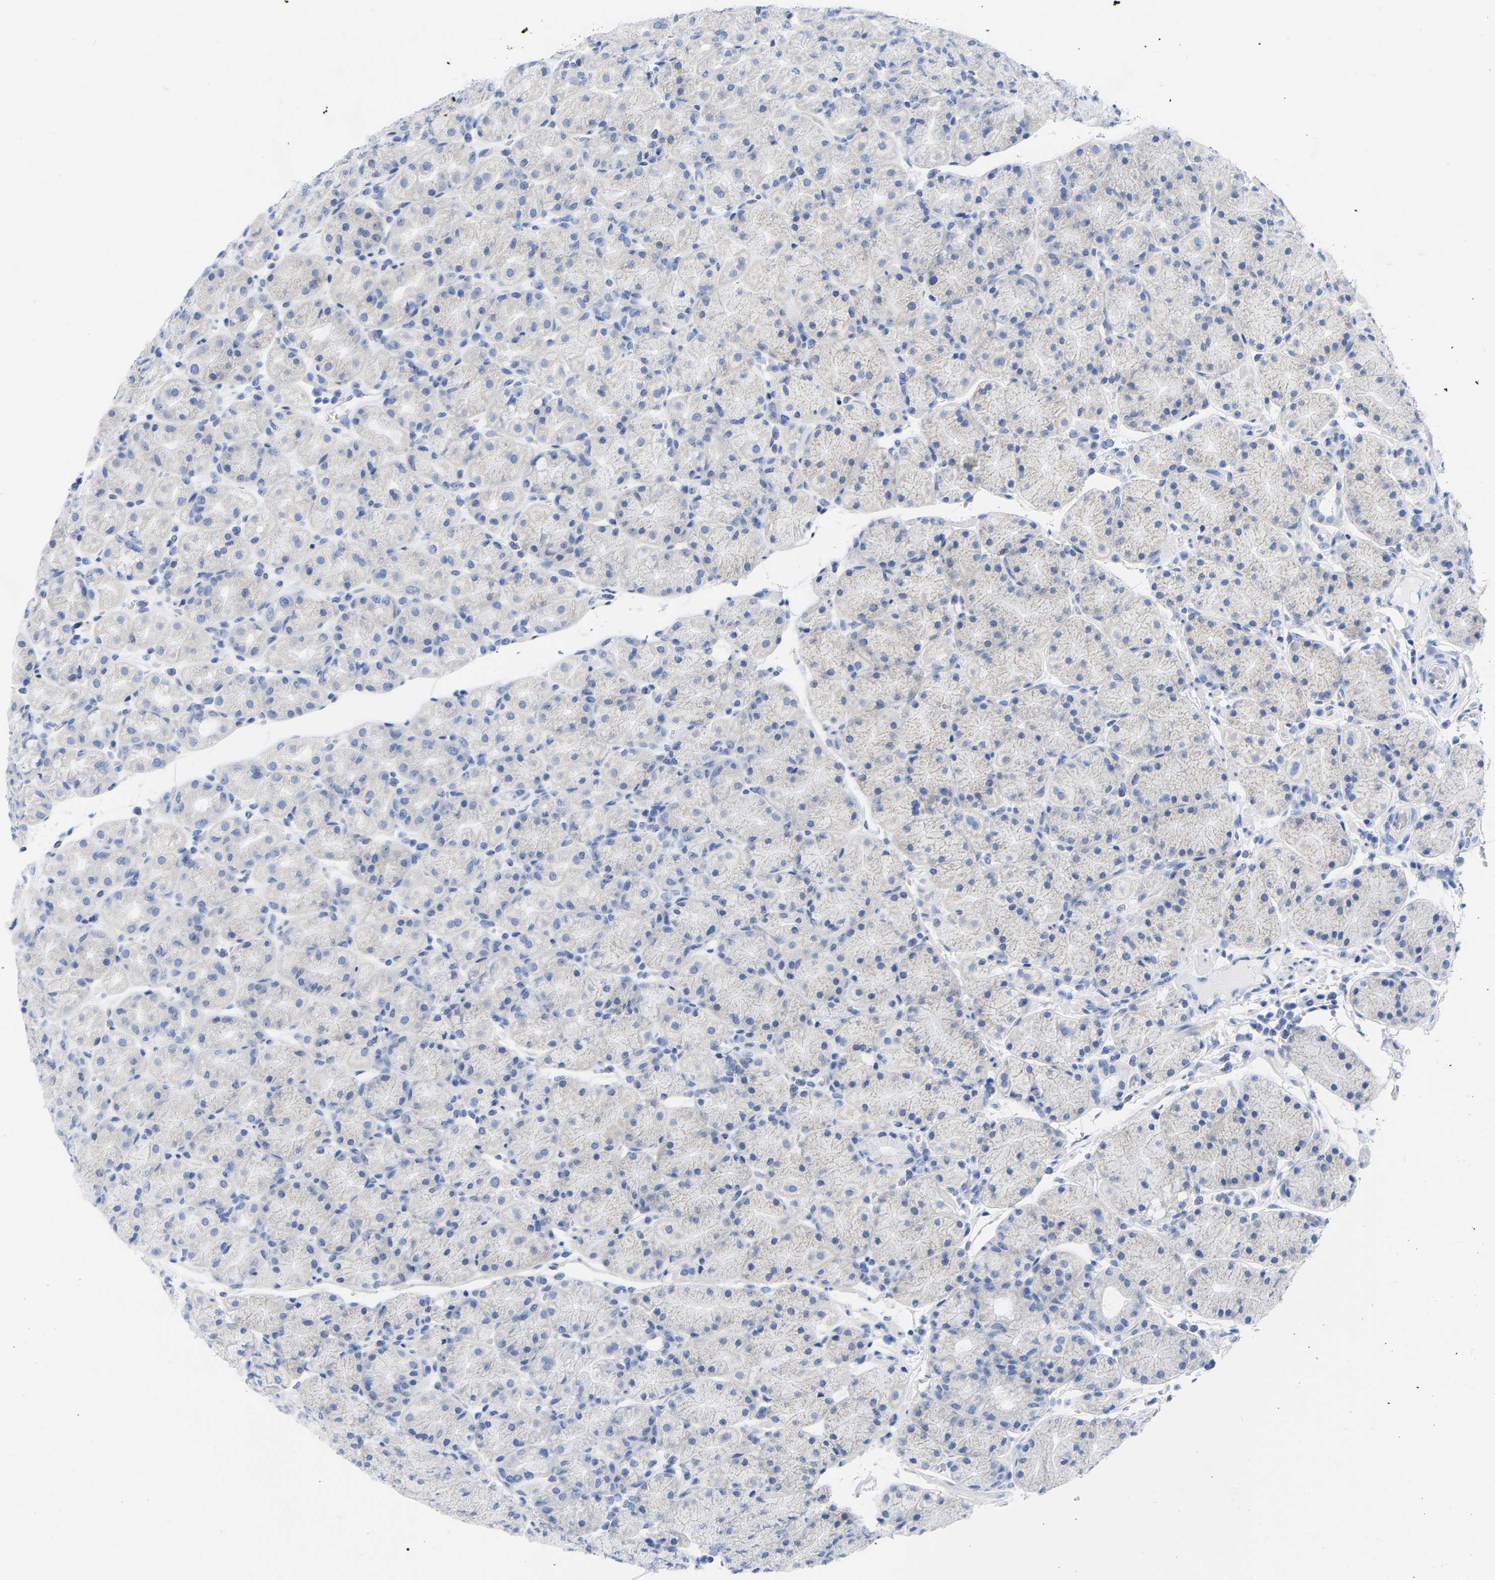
{"staining": {"intensity": "negative", "quantity": "none", "location": "none"}, "tissue": "stomach", "cell_type": "Glandular cells", "image_type": "normal", "snomed": [{"axis": "morphology", "description": "Normal tissue, NOS"}, {"axis": "morphology", "description": "Carcinoid, malignant, NOS"}, {"axis": "topography", "description": "Stomach, upper"}], "caption": "High power microscopy image of an immunohistochemistry image of benign stomach, revealing no significant expression in glandular cells.", "gene": "ZNF629", "patient": {"sex": "male", "age": 39}}